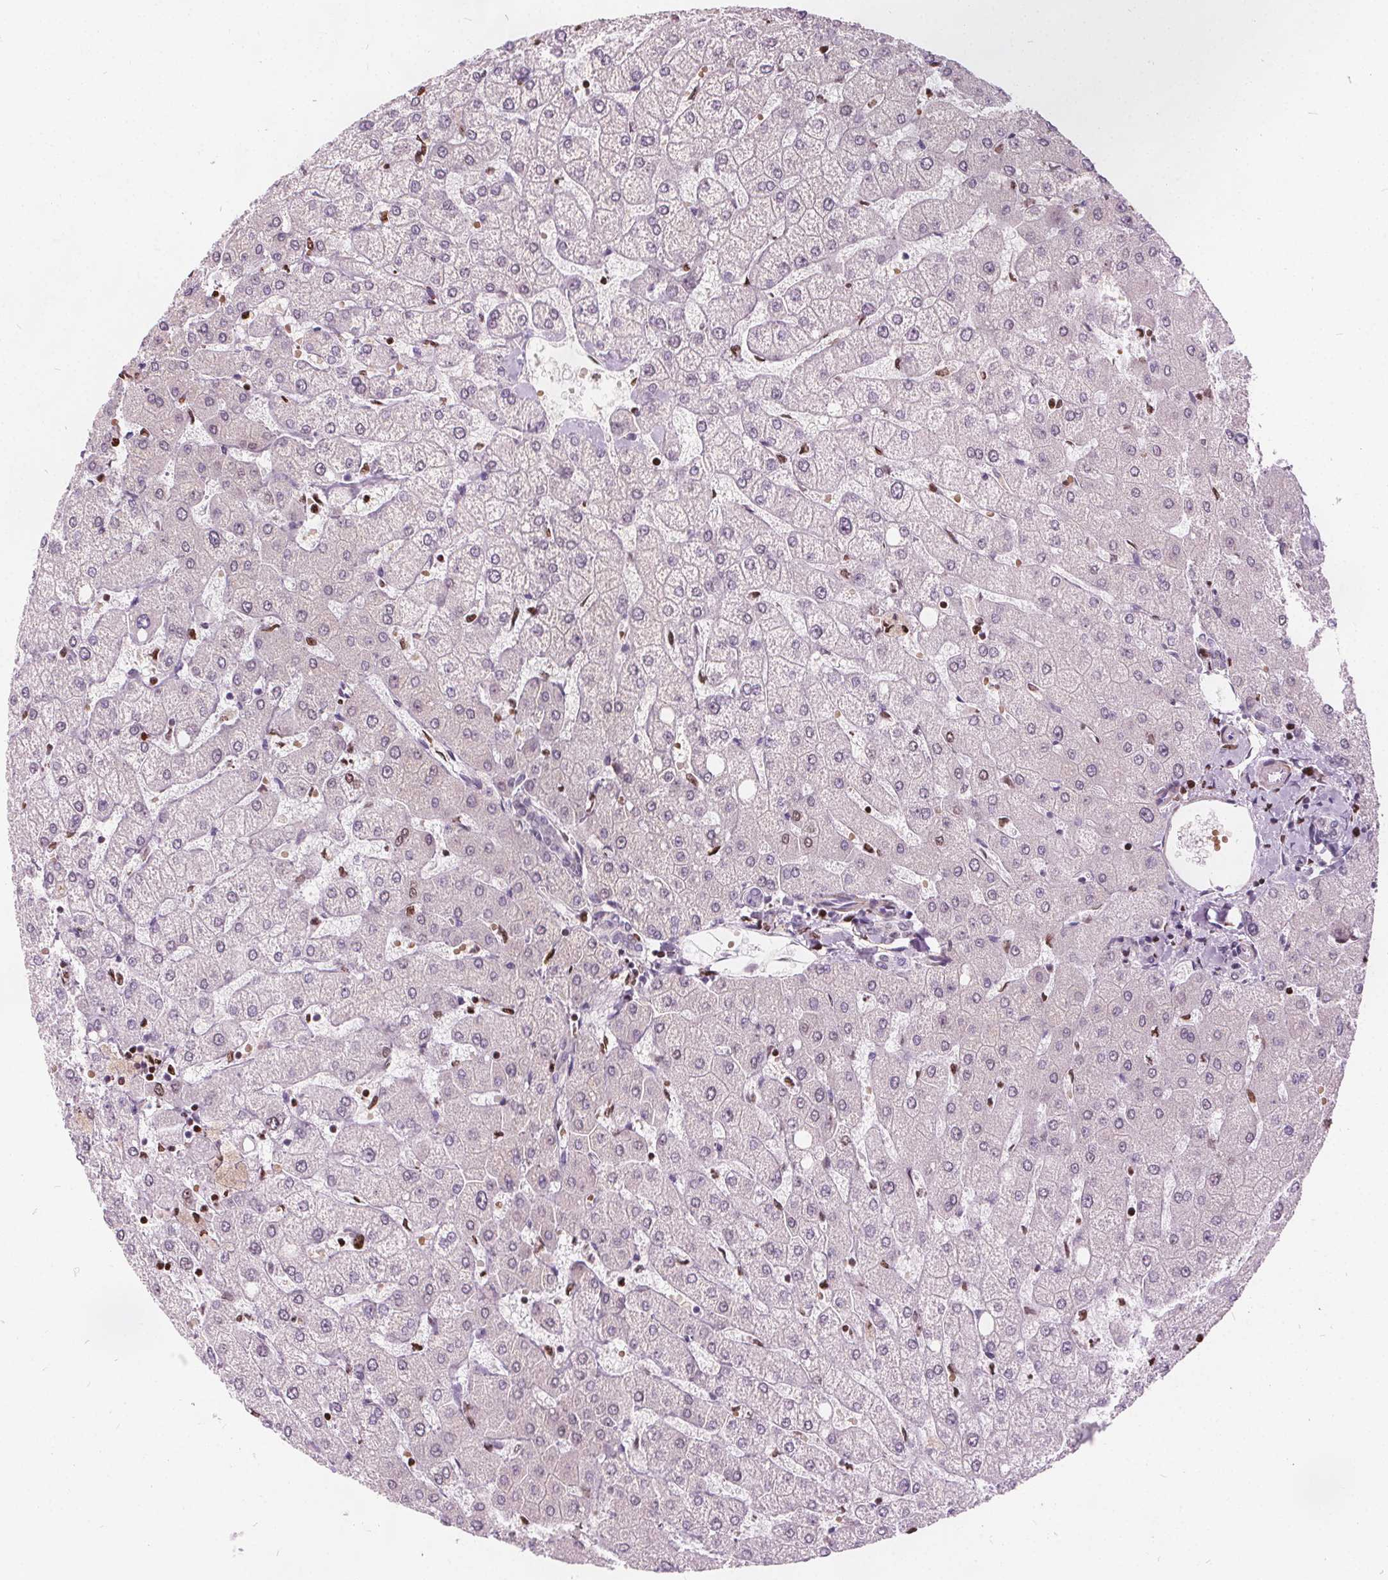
{"staining": {"intensity": "negative", "quantity": "none", "location": "none"}, "tissue": "liver", "cell_type": "Cholangiocytes", "image_type": "normal", "snomed": [{"axis": "morphology", "description": "Normal tissue, NOS"}, {"axis": "topography", "description": "Liver"}], "caption": "IHC of unremarkable human liver shows no positivity in cholangiocytes. (DAB immunohistochemistry, high magnification).", "gene": "ISLR2", "patient": {"sex": "female", "age": 54}}